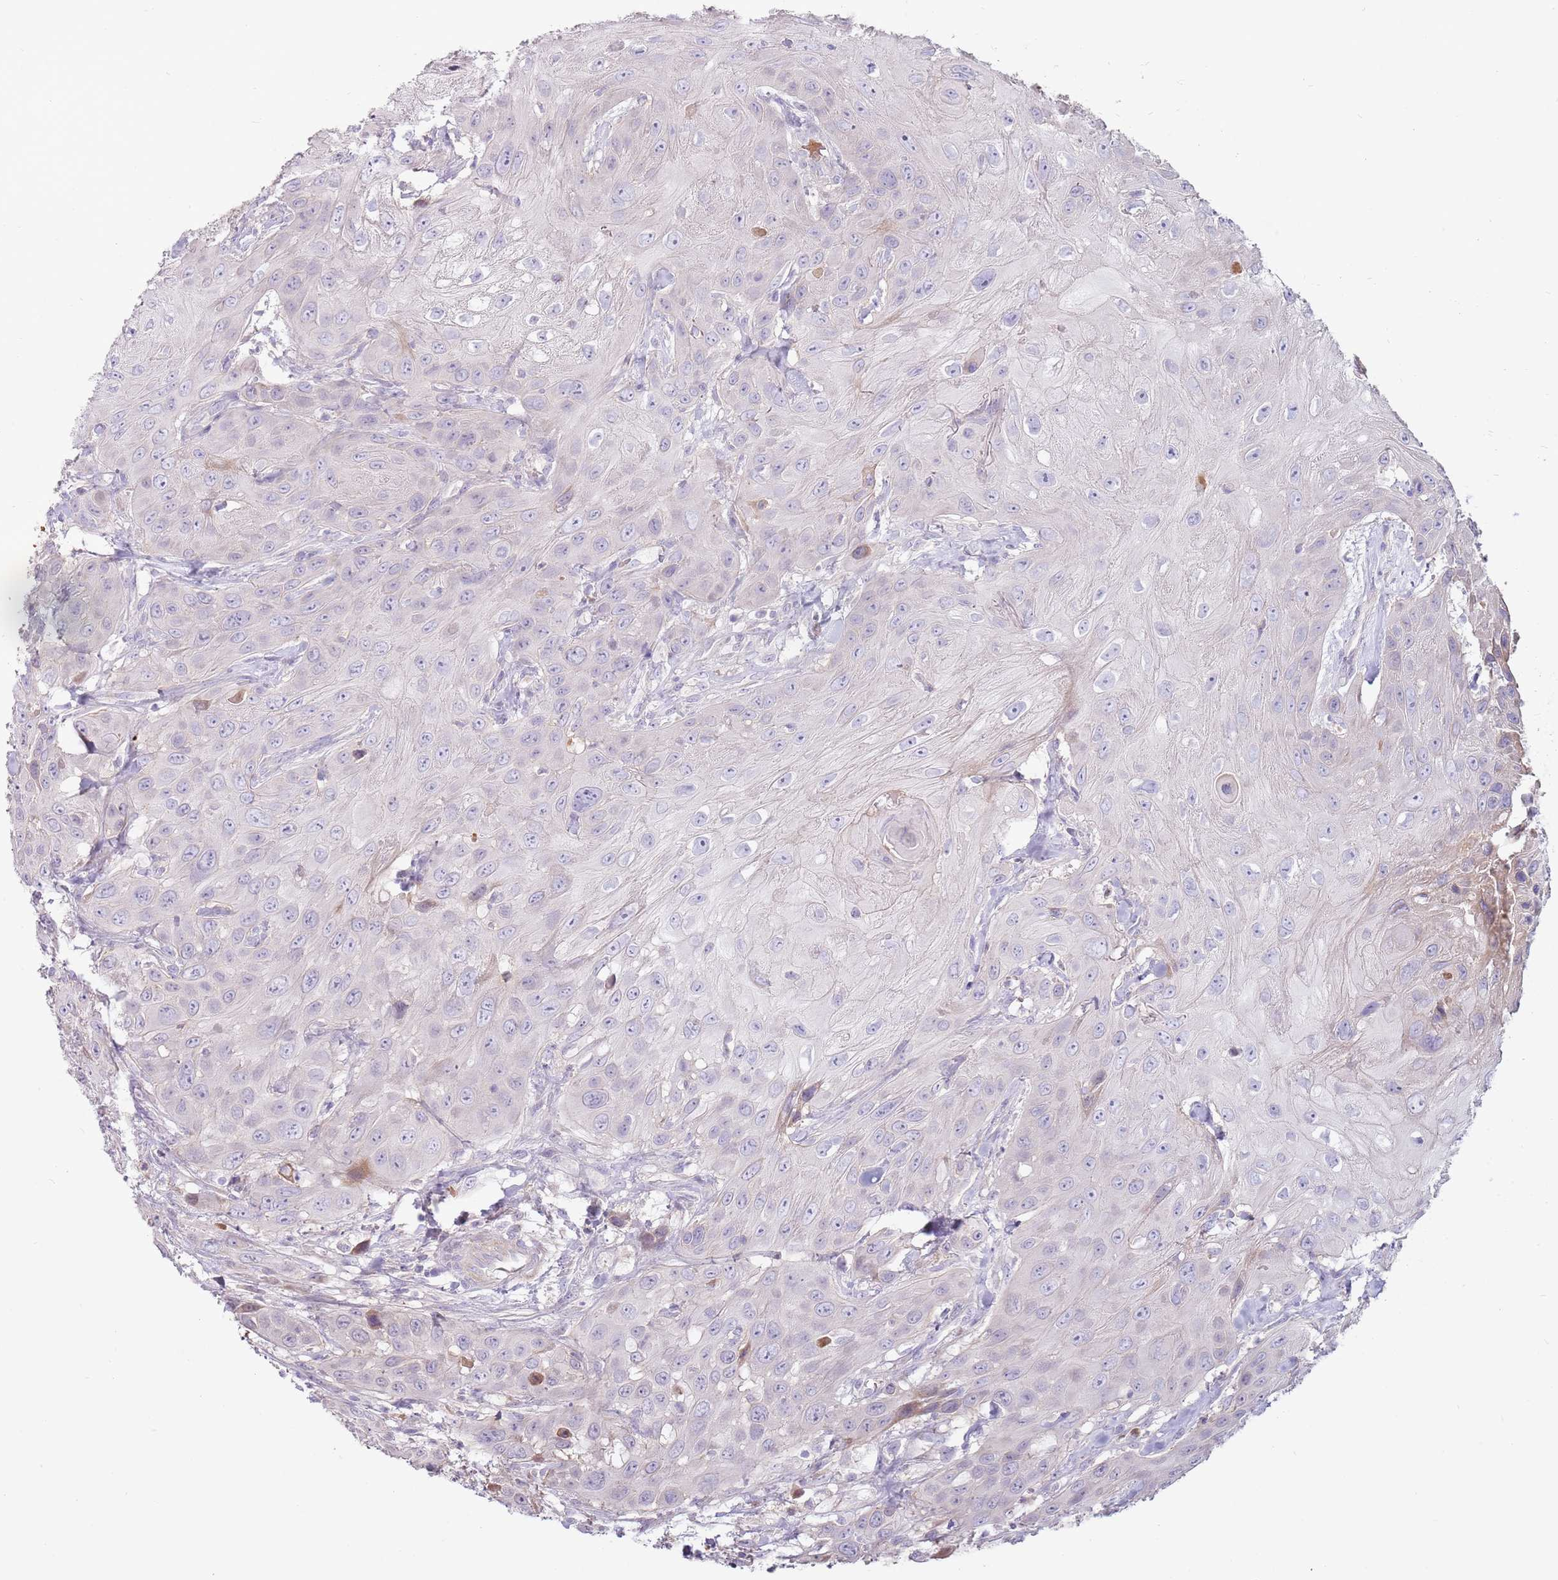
{"staining": {"intensity": "negative", "quantity": "none", "location": "none"}, "tissue": "head and neck cancer", "cell_type": "Tumor cells", "image_type": "cancer", "snomed": [{"axis": "morphology", "description": "Squamous cell carcinoma, NOS"}, {"axis": "topography", "description": "Head-Neck"}], "caption": "This is an immunohistochemistry (IHC) image of head and neck cancer. There is no positivity in tumor cells.", "gene": "MCUB", "patient": {"sex": "male", "age": 81}}